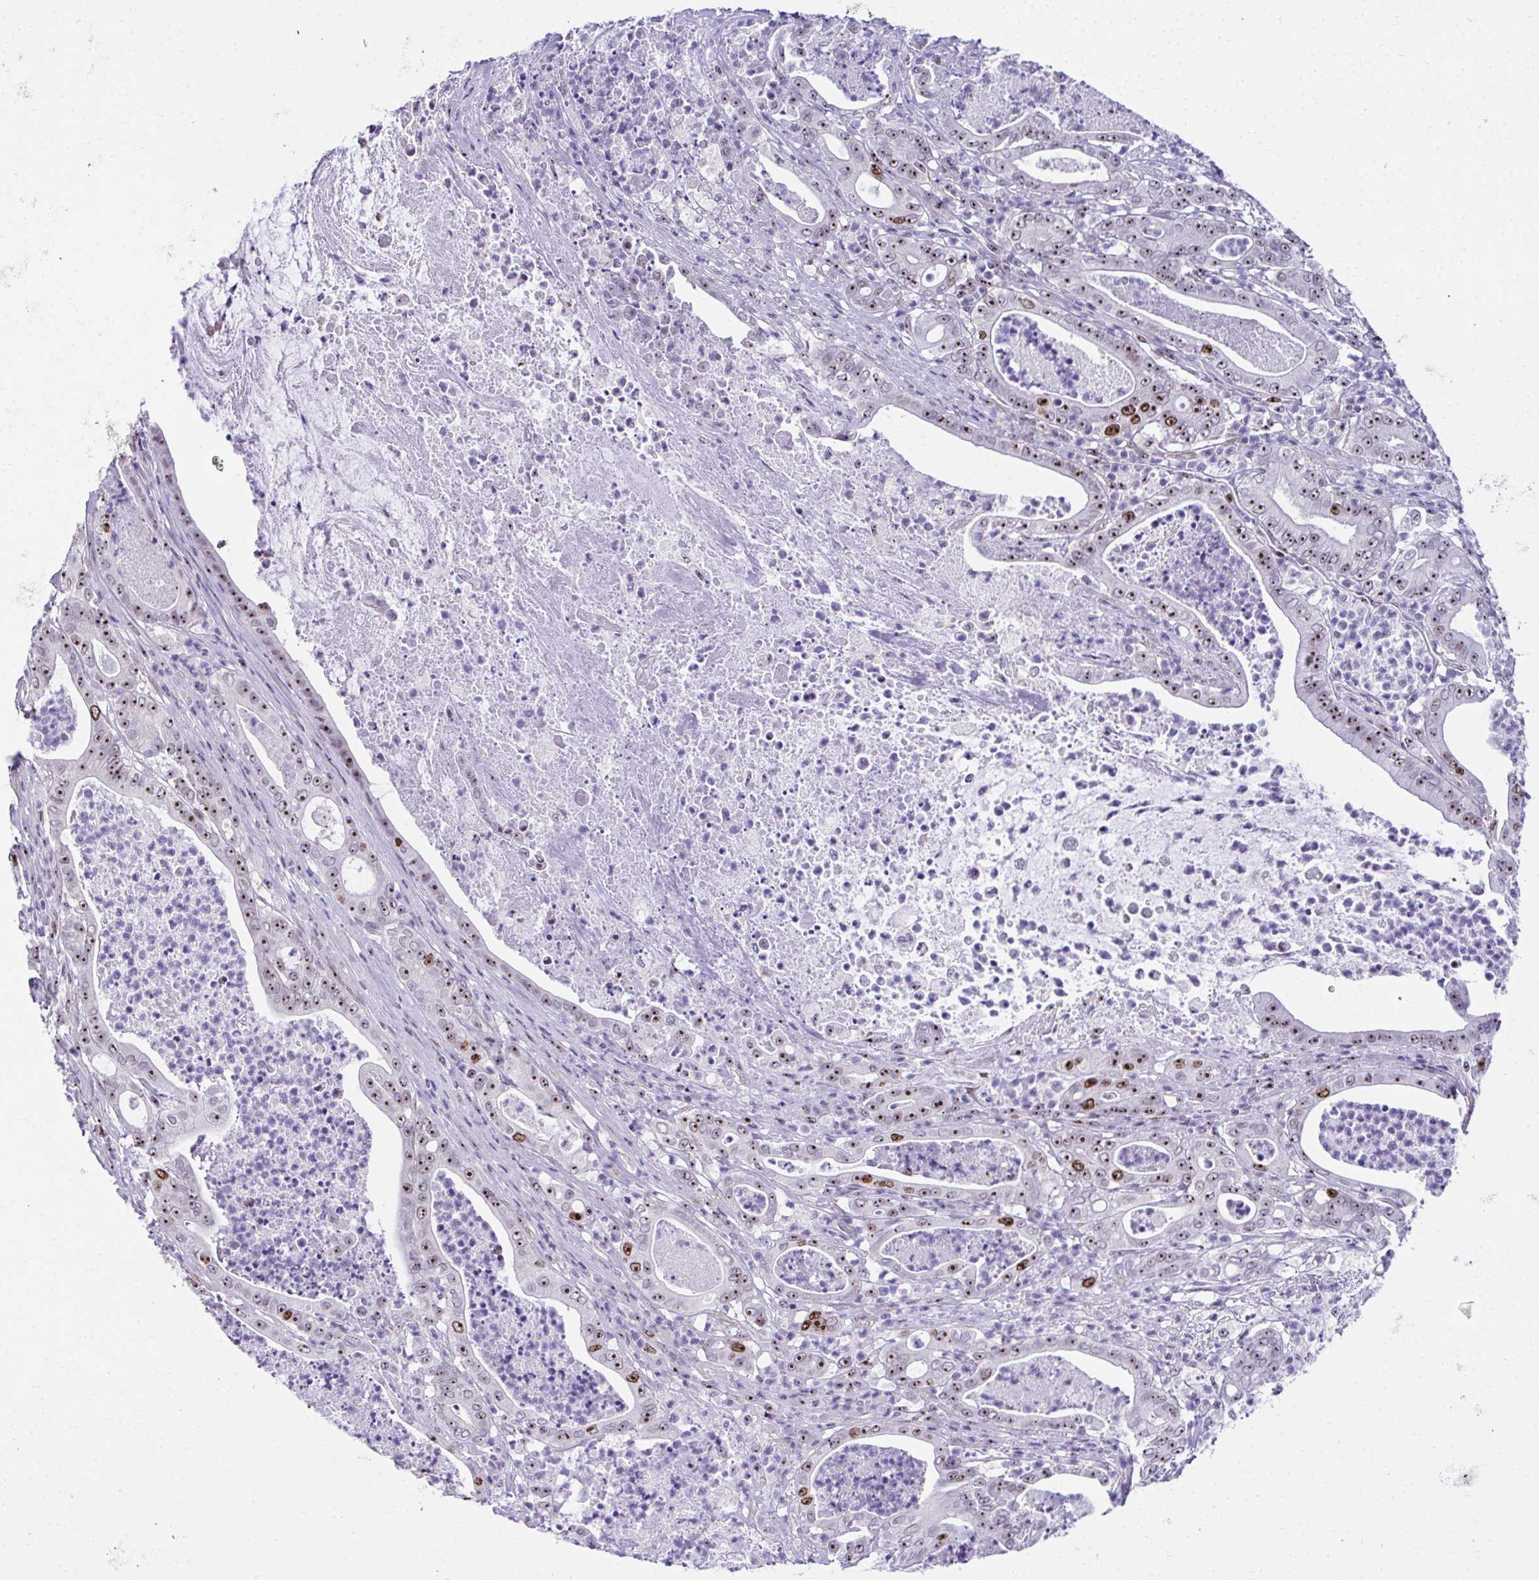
{"staining": {"intensity": "strong", "quantity": "25%-75%", "location": "nuclear"}, "tissue": "pancreatic cancer", "cell_type": "Tumor cells", "image_type": "cancer", "snomed": [{"axis": "morphology", "description": "Adenocarcinoma, NOS"}, {"axis": "topography", "description": "Pancreas"}], "caption": "Strong nuclear protein positivity is identified in about 25%-75% of tumor cells in pancreatic adenocarcinoma.", "gene": "CEP72", "patient": {"sex": "male", "age": 71}}